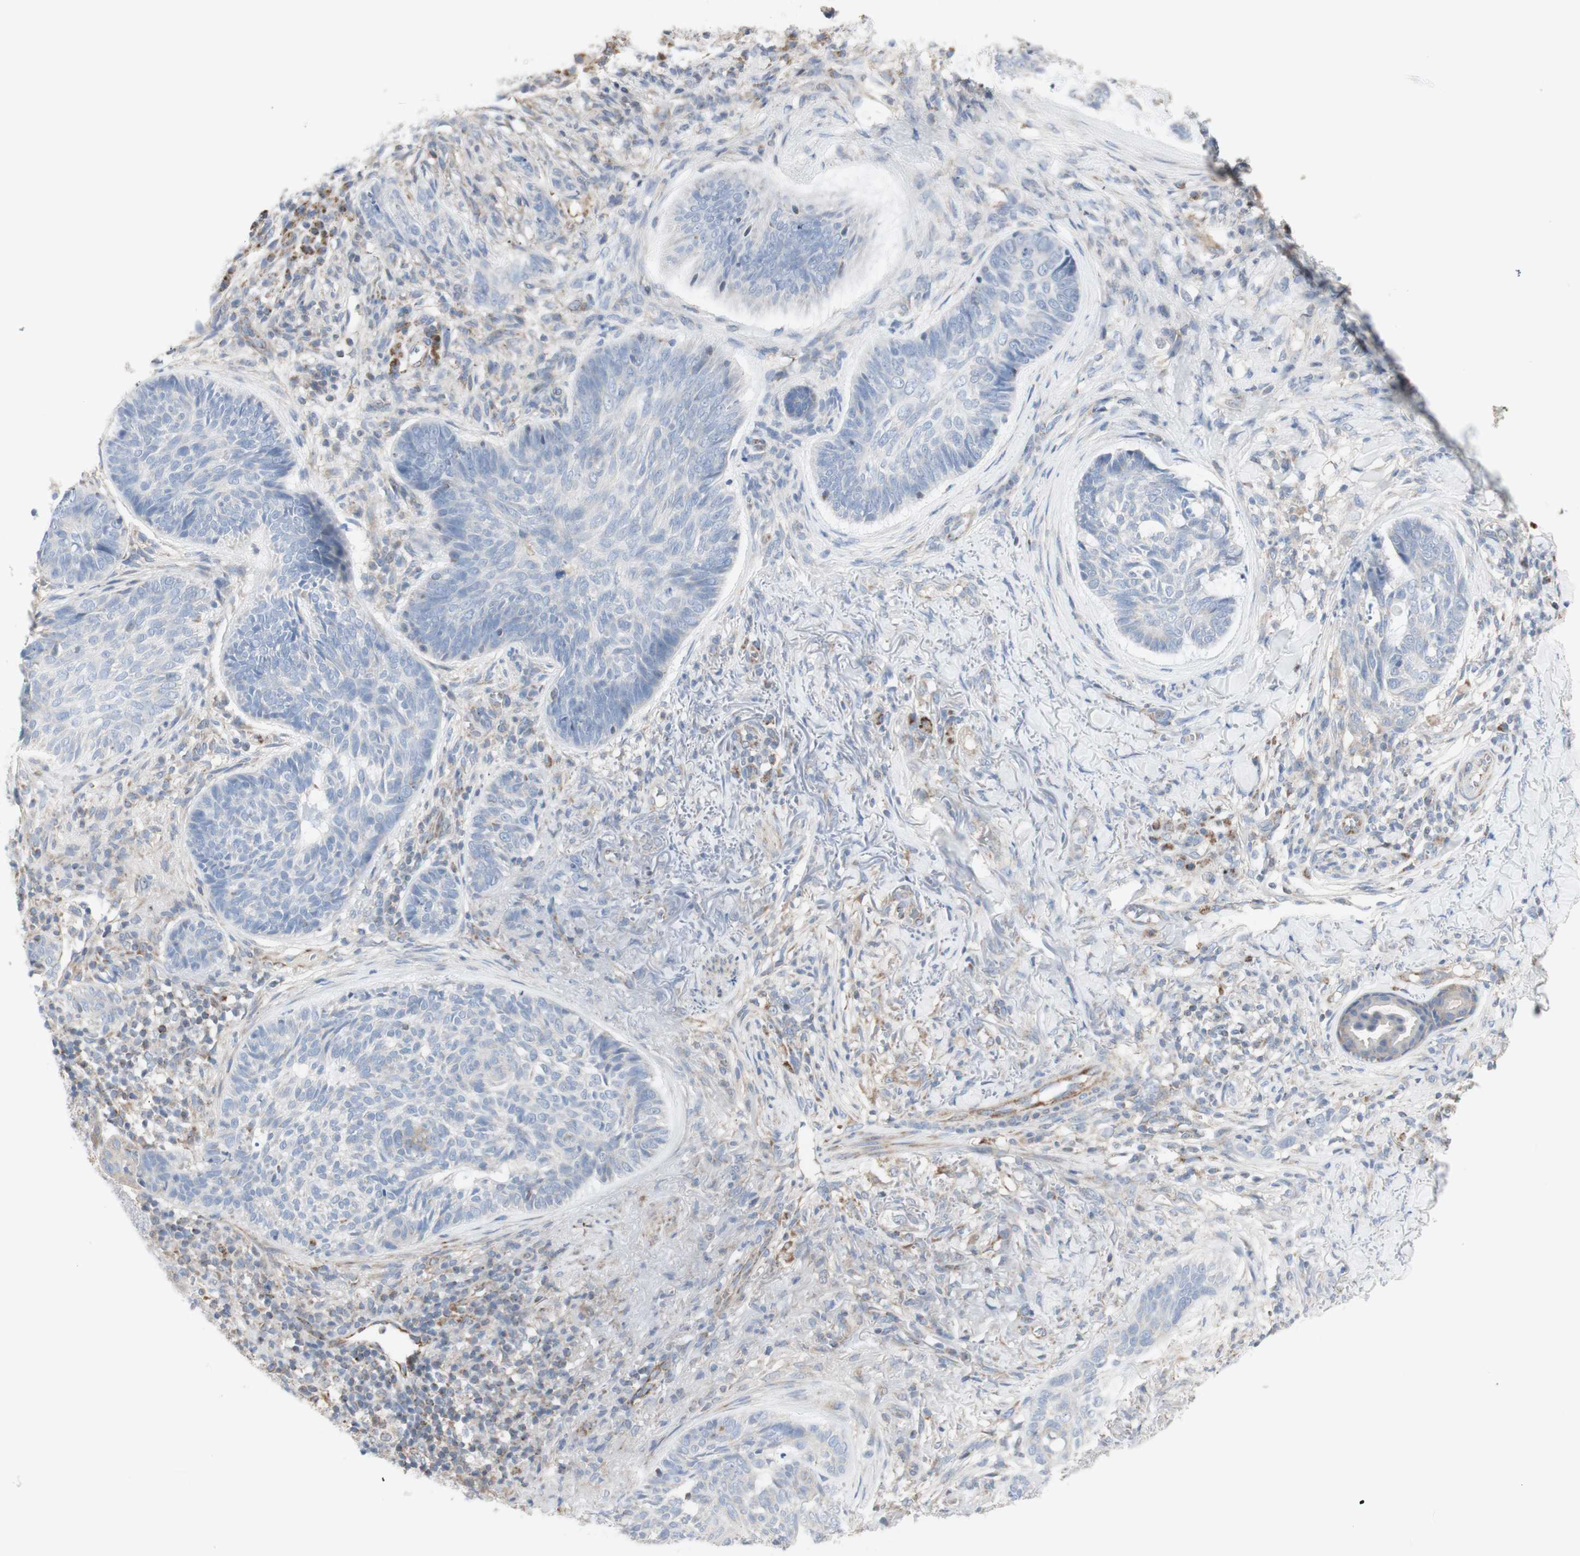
{"staining": {"intensity": "negative", "quantity": "none", "location": "none"}, "tissue": "skin cancer", "cell_type": "Tumor cells", "image_type": "cancer", "snomed": [{"axis": "morphology", "description": "Basal cell carcinoma"}, {"axis": "topography", "description": "Skin"}], "caption": "Immunohistochemistry of human basal cell carcinoma (skin) exhibits no staining in tumor cells.", "gene": "C3orf52", "patient": {"sex": "male", "age": 43}}